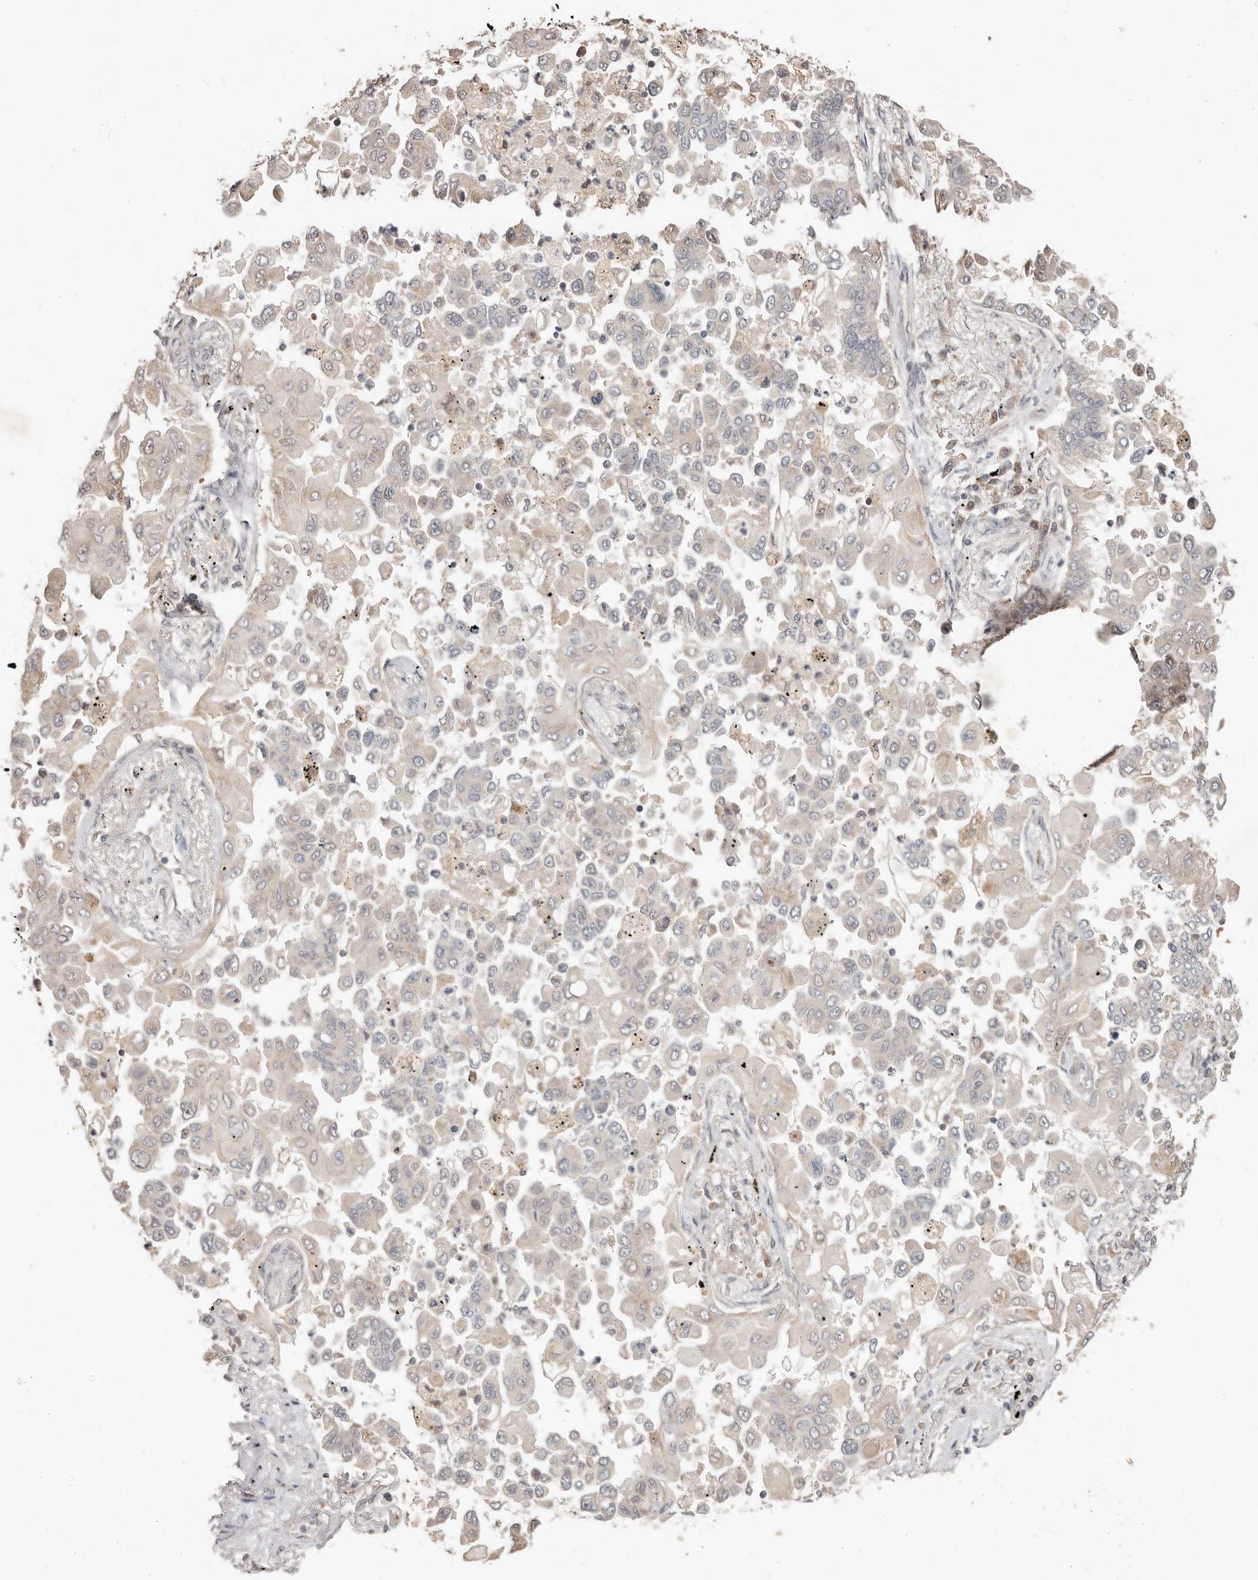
{"staining": {"intensity": "negative", "quantity": "none", "location": "none"}, "tissue": "lung cancer", "cell_type": "Tumor cells", "image_type": "cancer", "snomed": [{"axis": "morphology", "description": "Adenocarcinoma, NOS"}, {"axis": "topography", "description": "Lung"}], "caption": "Immunohistochemical staining of human lung adenocarcinoma displays no significant positivity in tumor cells.", "gene": "MTFR2", "patient": {"sex": "female", "age": 67}}